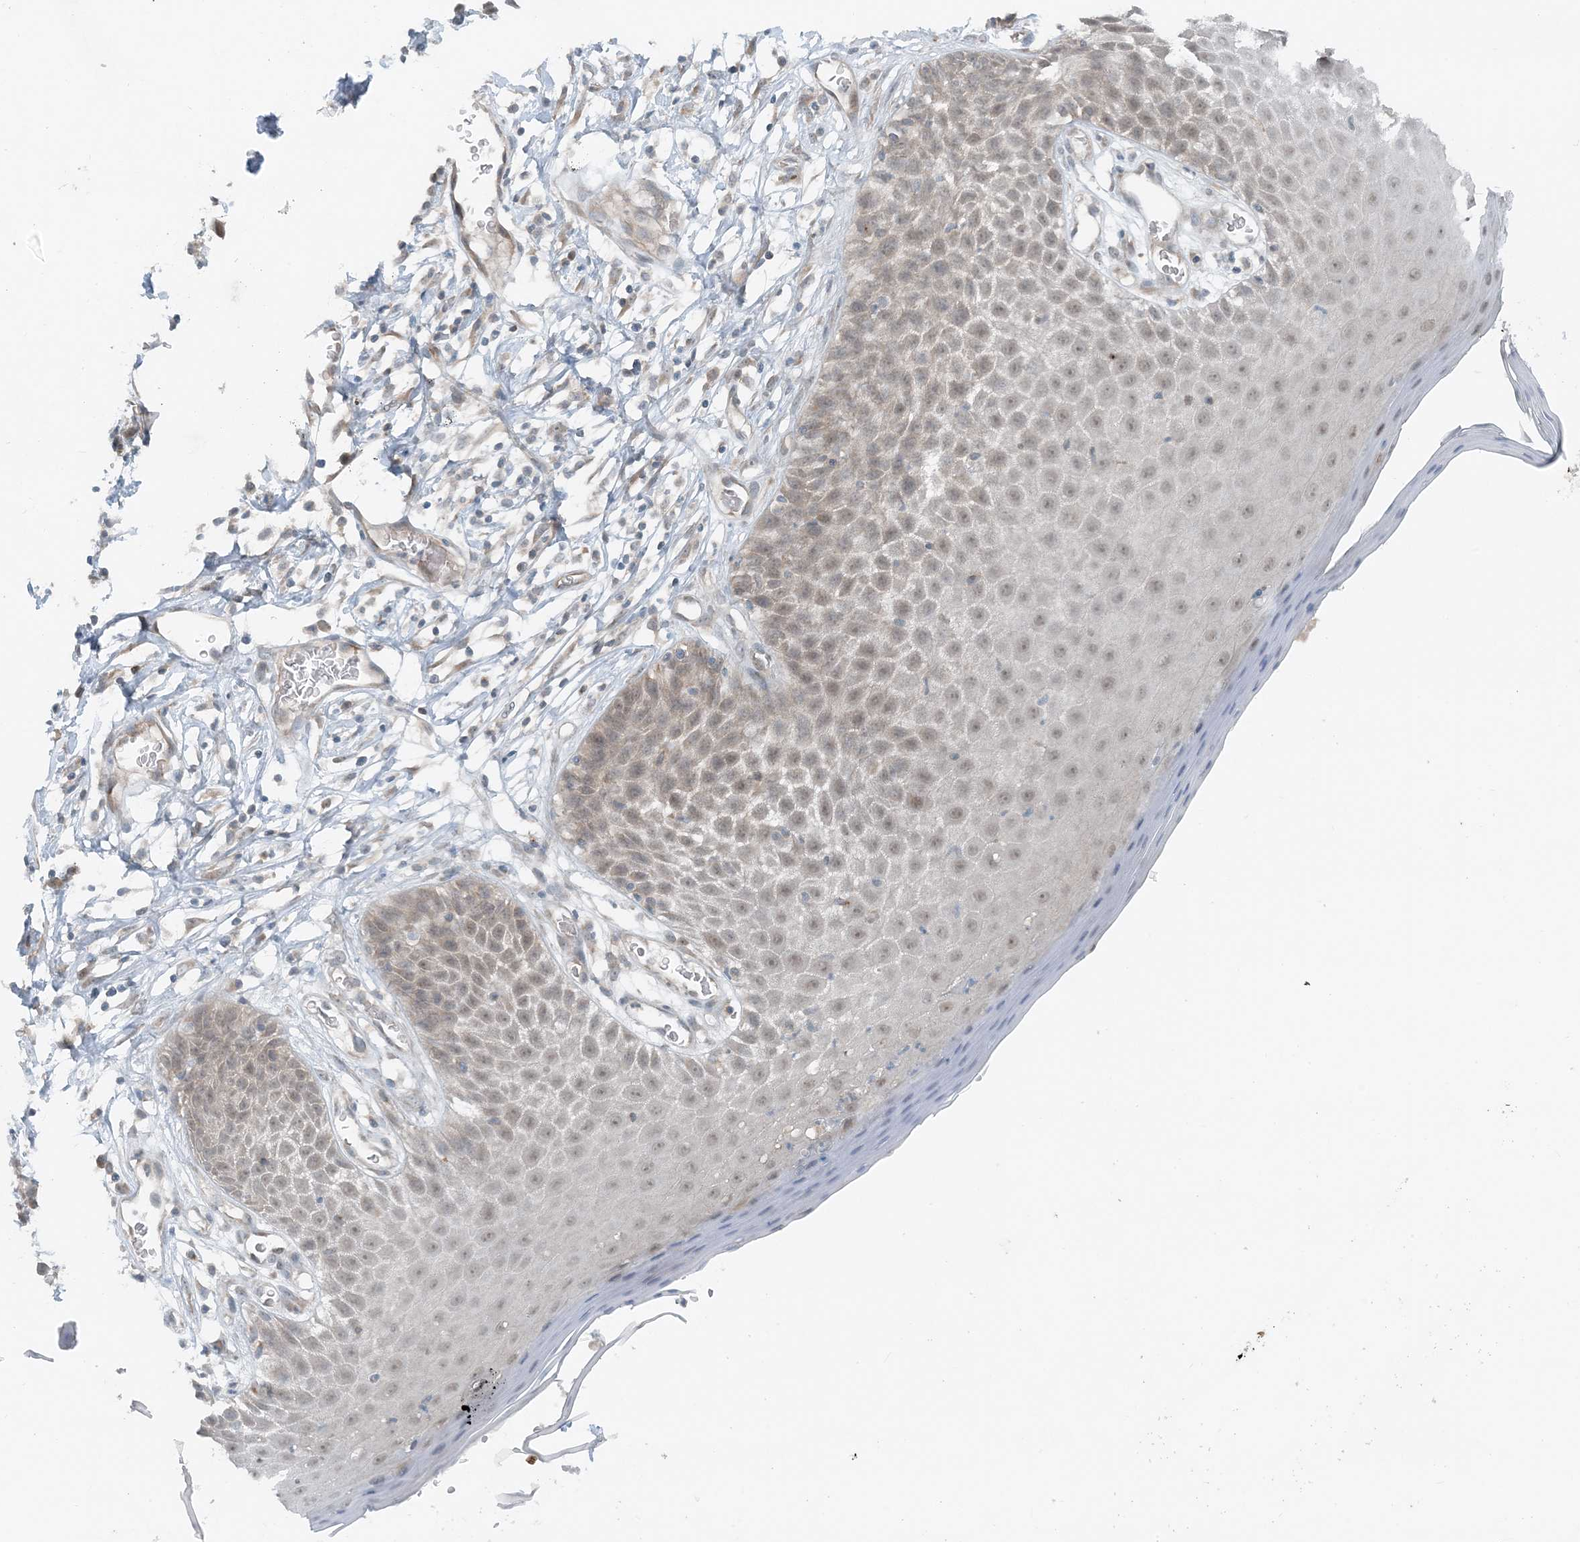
{"staining": {"intensity": "weak", "quantity": "25%-75%", "location": "cytoplasmic/membranous,nuclear"}, "tissue": "skin", "cell_type": "Epidermal cells", "image_type": "normal", "snomed": [{"axis": "morphology", "description": "Normal tissue, NOS"}, {"axis": "topography", "description": "Vulva"}], "caption": "The photomicrograph reveals staining of normal skin, revealing weak cytoplasmic/membranous,nuclear protein positivity (brown color) within epidermal cells. (Brightfield microscopy of DAB IHC at high magnification).", "gene": "MITD1", "patient": {"sex": "female", "age": 68}}